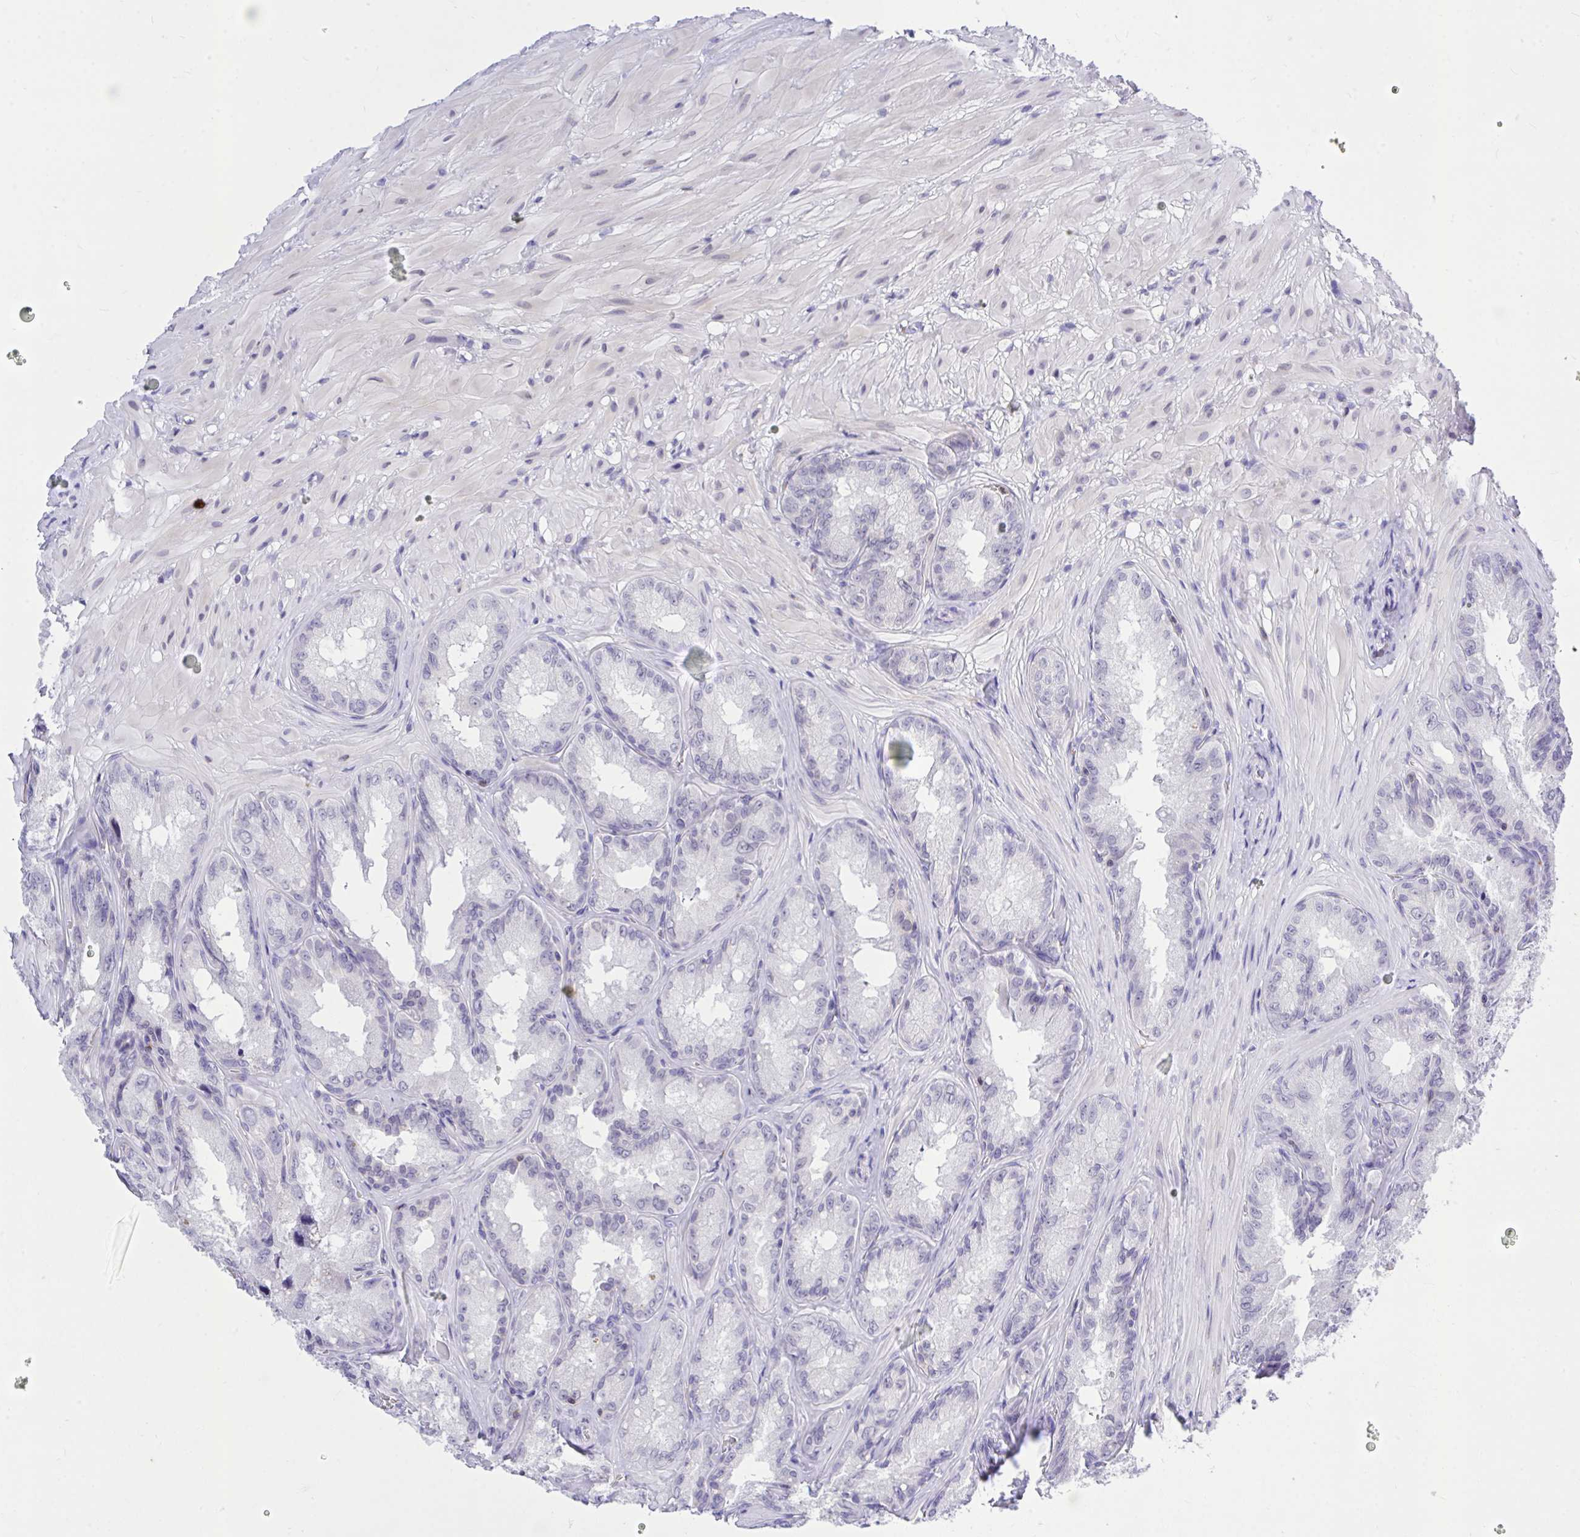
{"staining": {"intensity": "negative", "quantity": "none", "location": "none"}, "tissue": "seminal vesicle", "cell_type": "Glandular cells", "image_type": "normal", "snomed": [{"axis": "morphology", "description": "Normal tissue, NOS"}, {"axis": "topography", "description": "Seminal veicle"}], "caption": "Glandular cells are negative for brown protein staining in unremarkable seminal vesicle. Nuclei are stained in blue.", "gene": "CXCL8", "patient": {"sex": "male", "age": 47}}